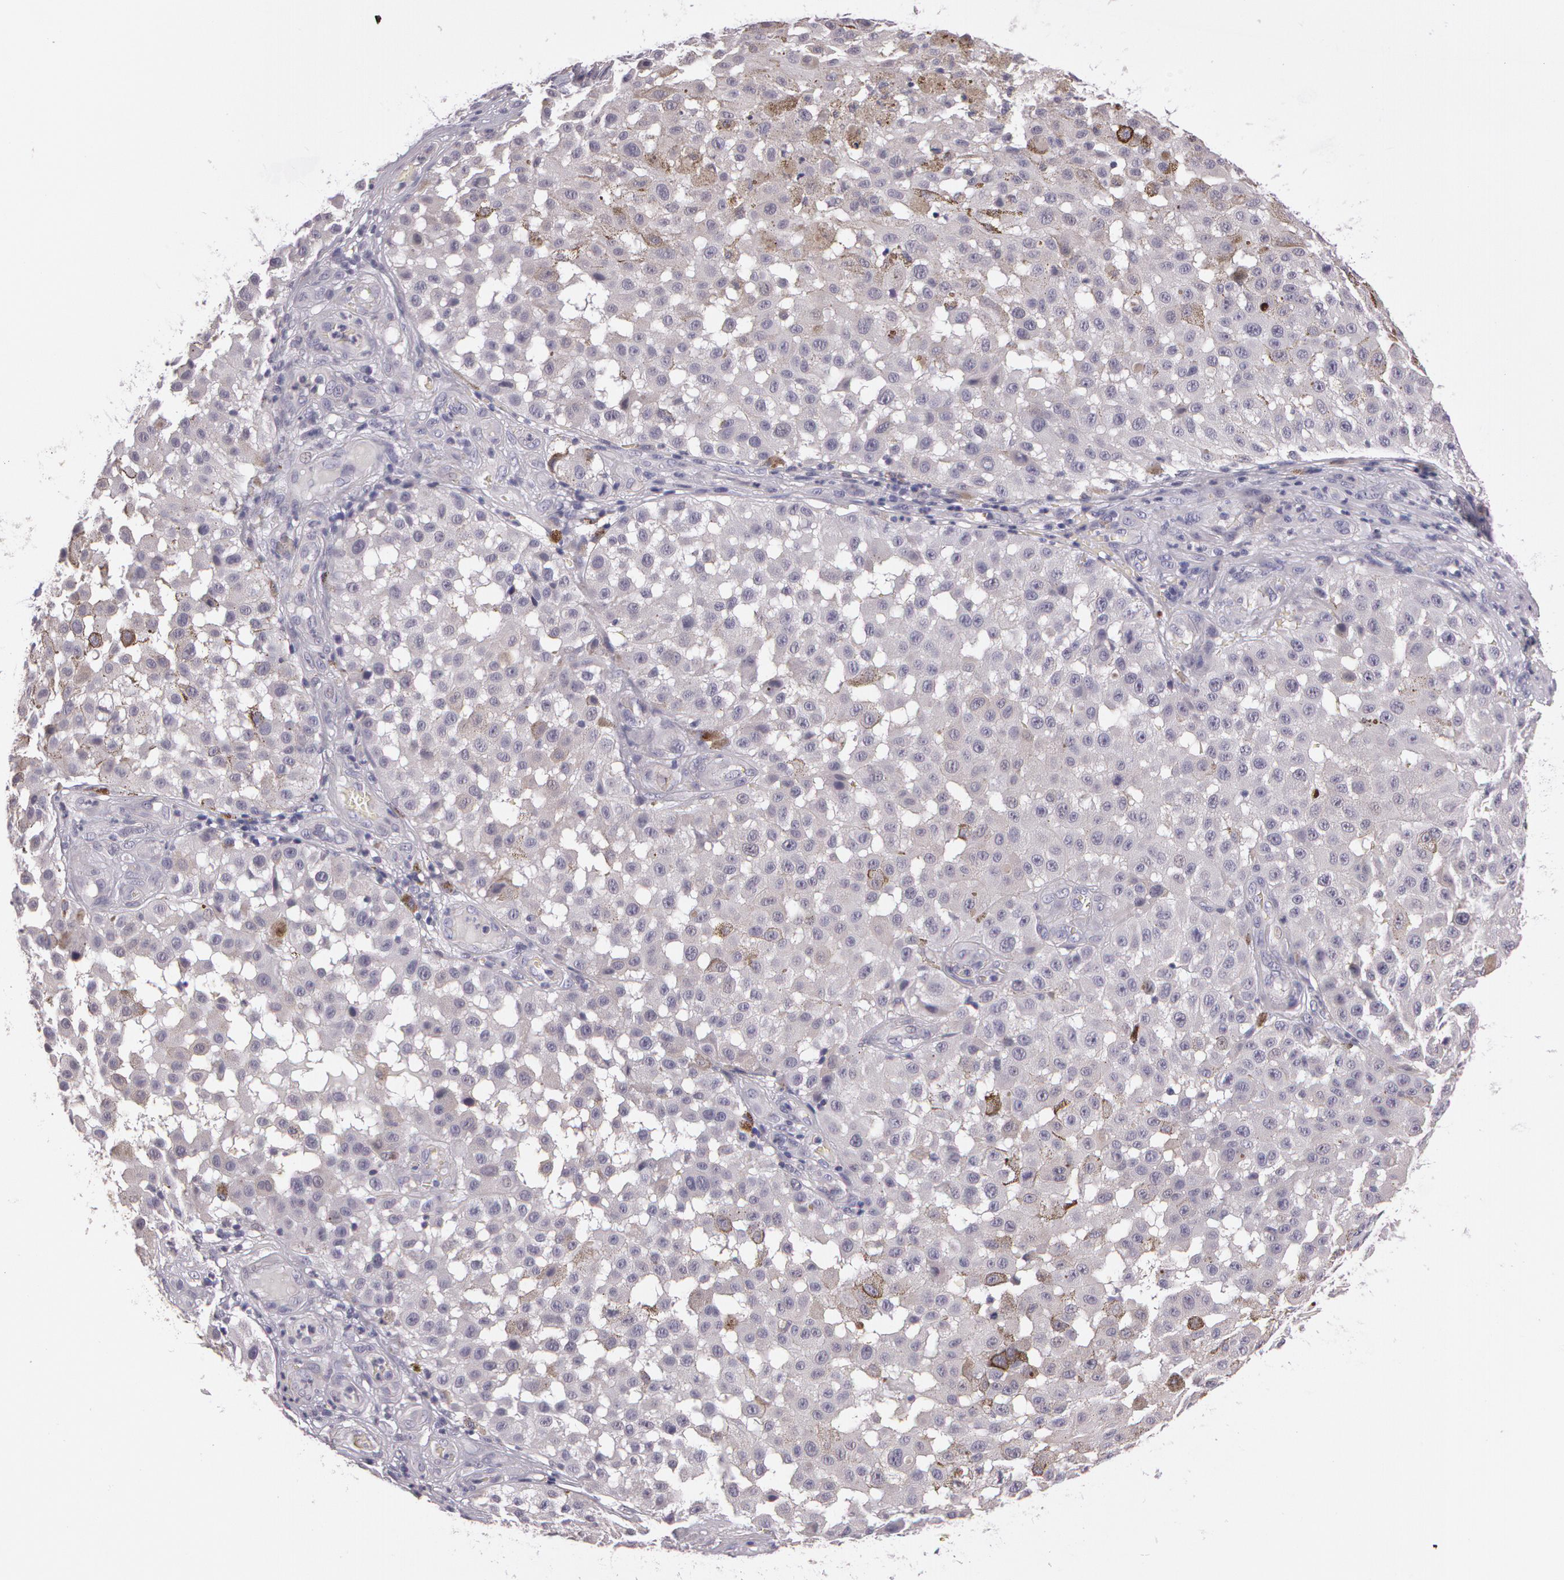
{"staining": {"intensity": "negative", "quantity": "none", "location": "none"}, "tissue": "melanoma", "cell_type": "Tumor cells", "image_type": "cancer", "snomed": [{"axis": "morphology", "description": "Malignant melanoma, NOS"}, {"axis": "topography", "description": "Skin"}], "caption": "The image exhibits no significant positivity in tumor cells of melanoma.", "gene": "G2E3", "patient": {"sex": "female", "age": 64}}